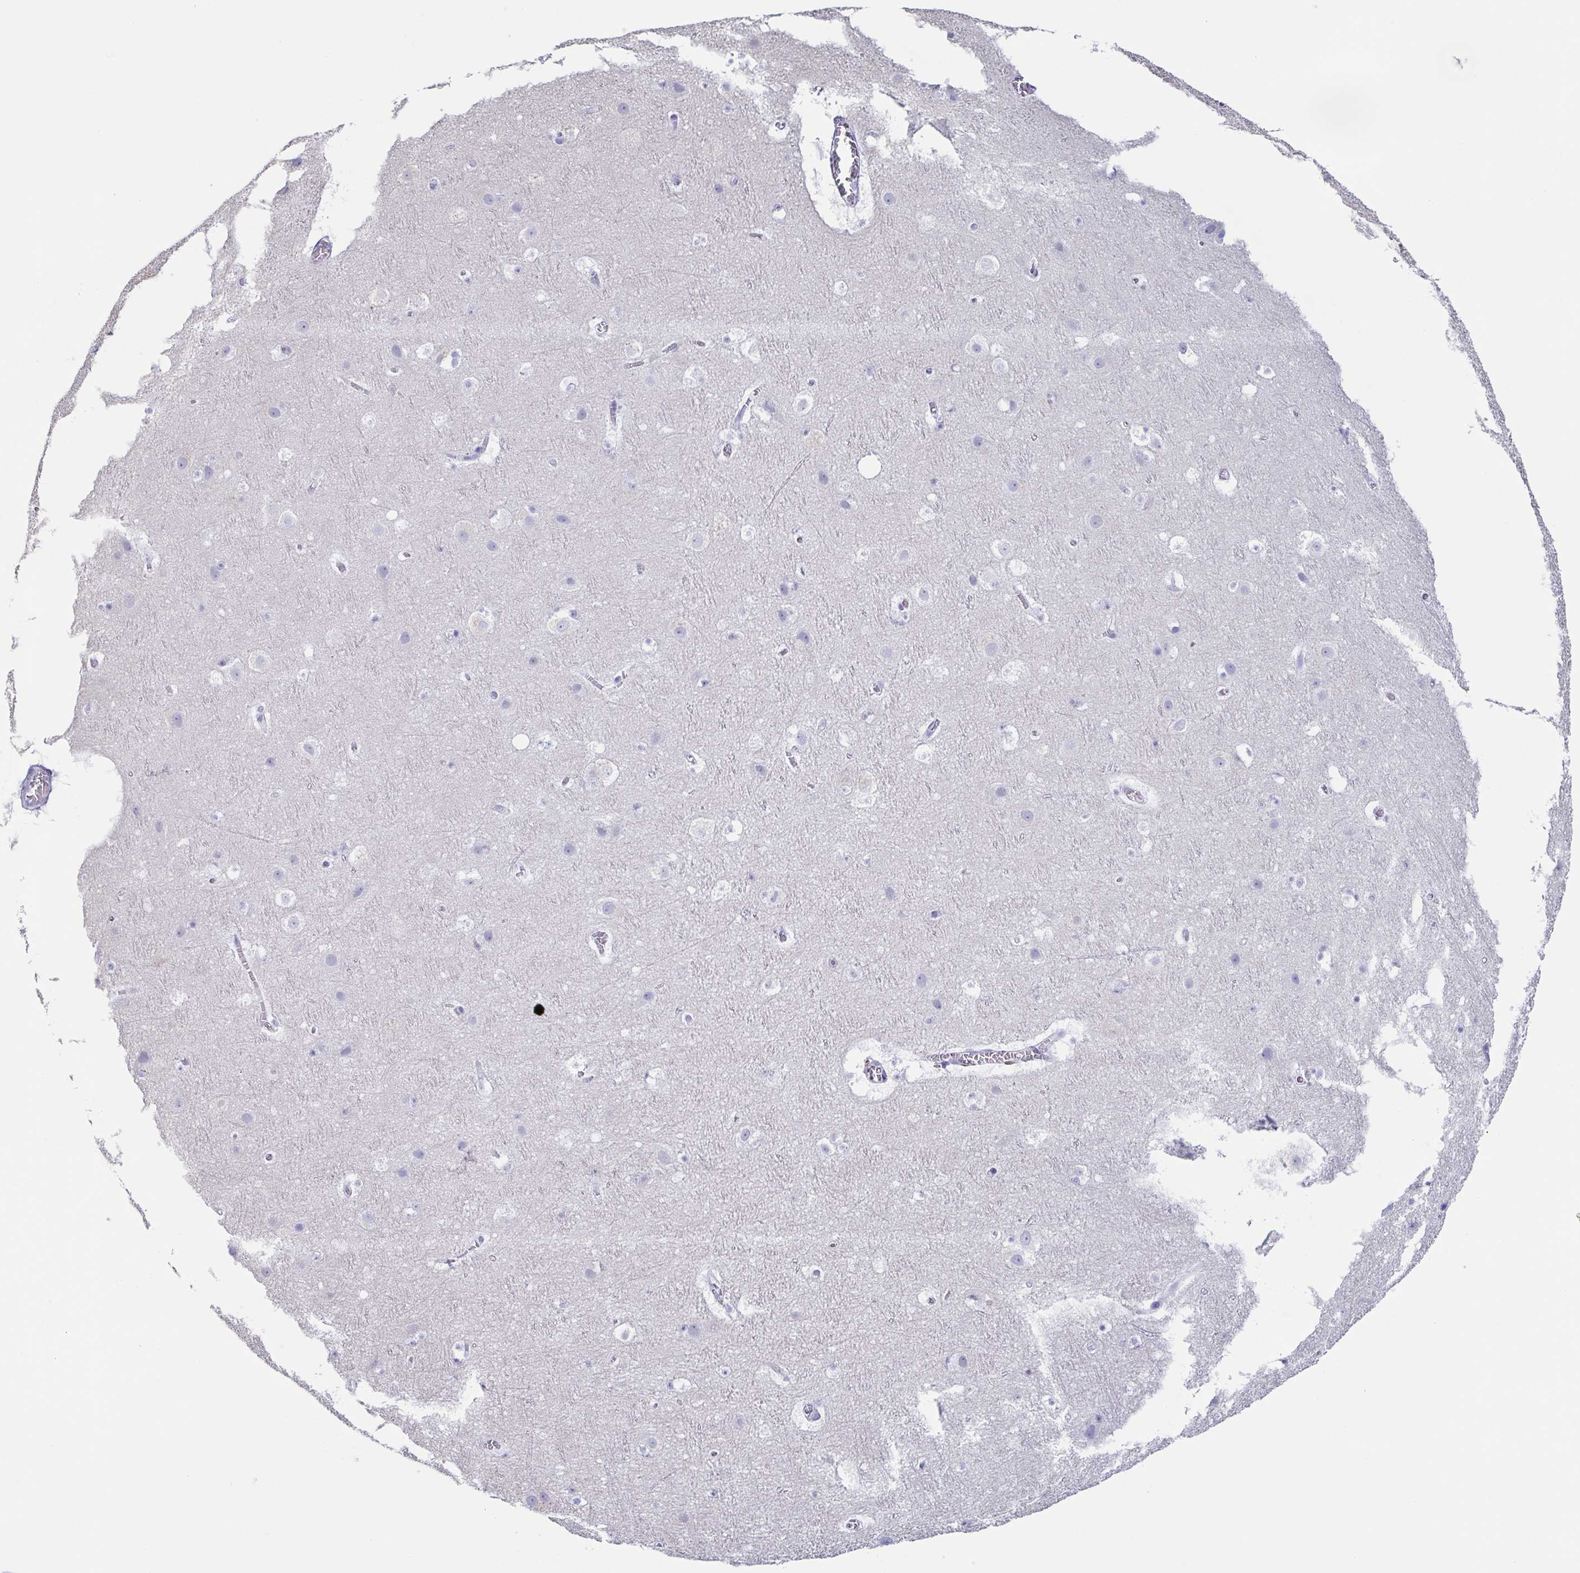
{"staining": {"intensity": "negative", "quantity": "none", "location": "none"}, "tissue": "cerebral cortex", "cell_type": "Endothelial cells", "image_type": "normal", "snomed": [{"axis": "morphology", "description": "Normal tissue, NOS"}, {"axis": "topography", "description": "Cerebral cortex"}], "caption": "This is a image of IHC staining of unremarkable cerebral cortex, which shows no positivity in endothelial cells. The staining was performed using DAB (3,3'-diaminobenzidine) to visualize the protein expression in brown, while the nuclei were stained in blue with hematoxylin (Magnification: 20x).", "gene": "ENSG00000275778", "patient": {"sex": "female", "age": 42}}